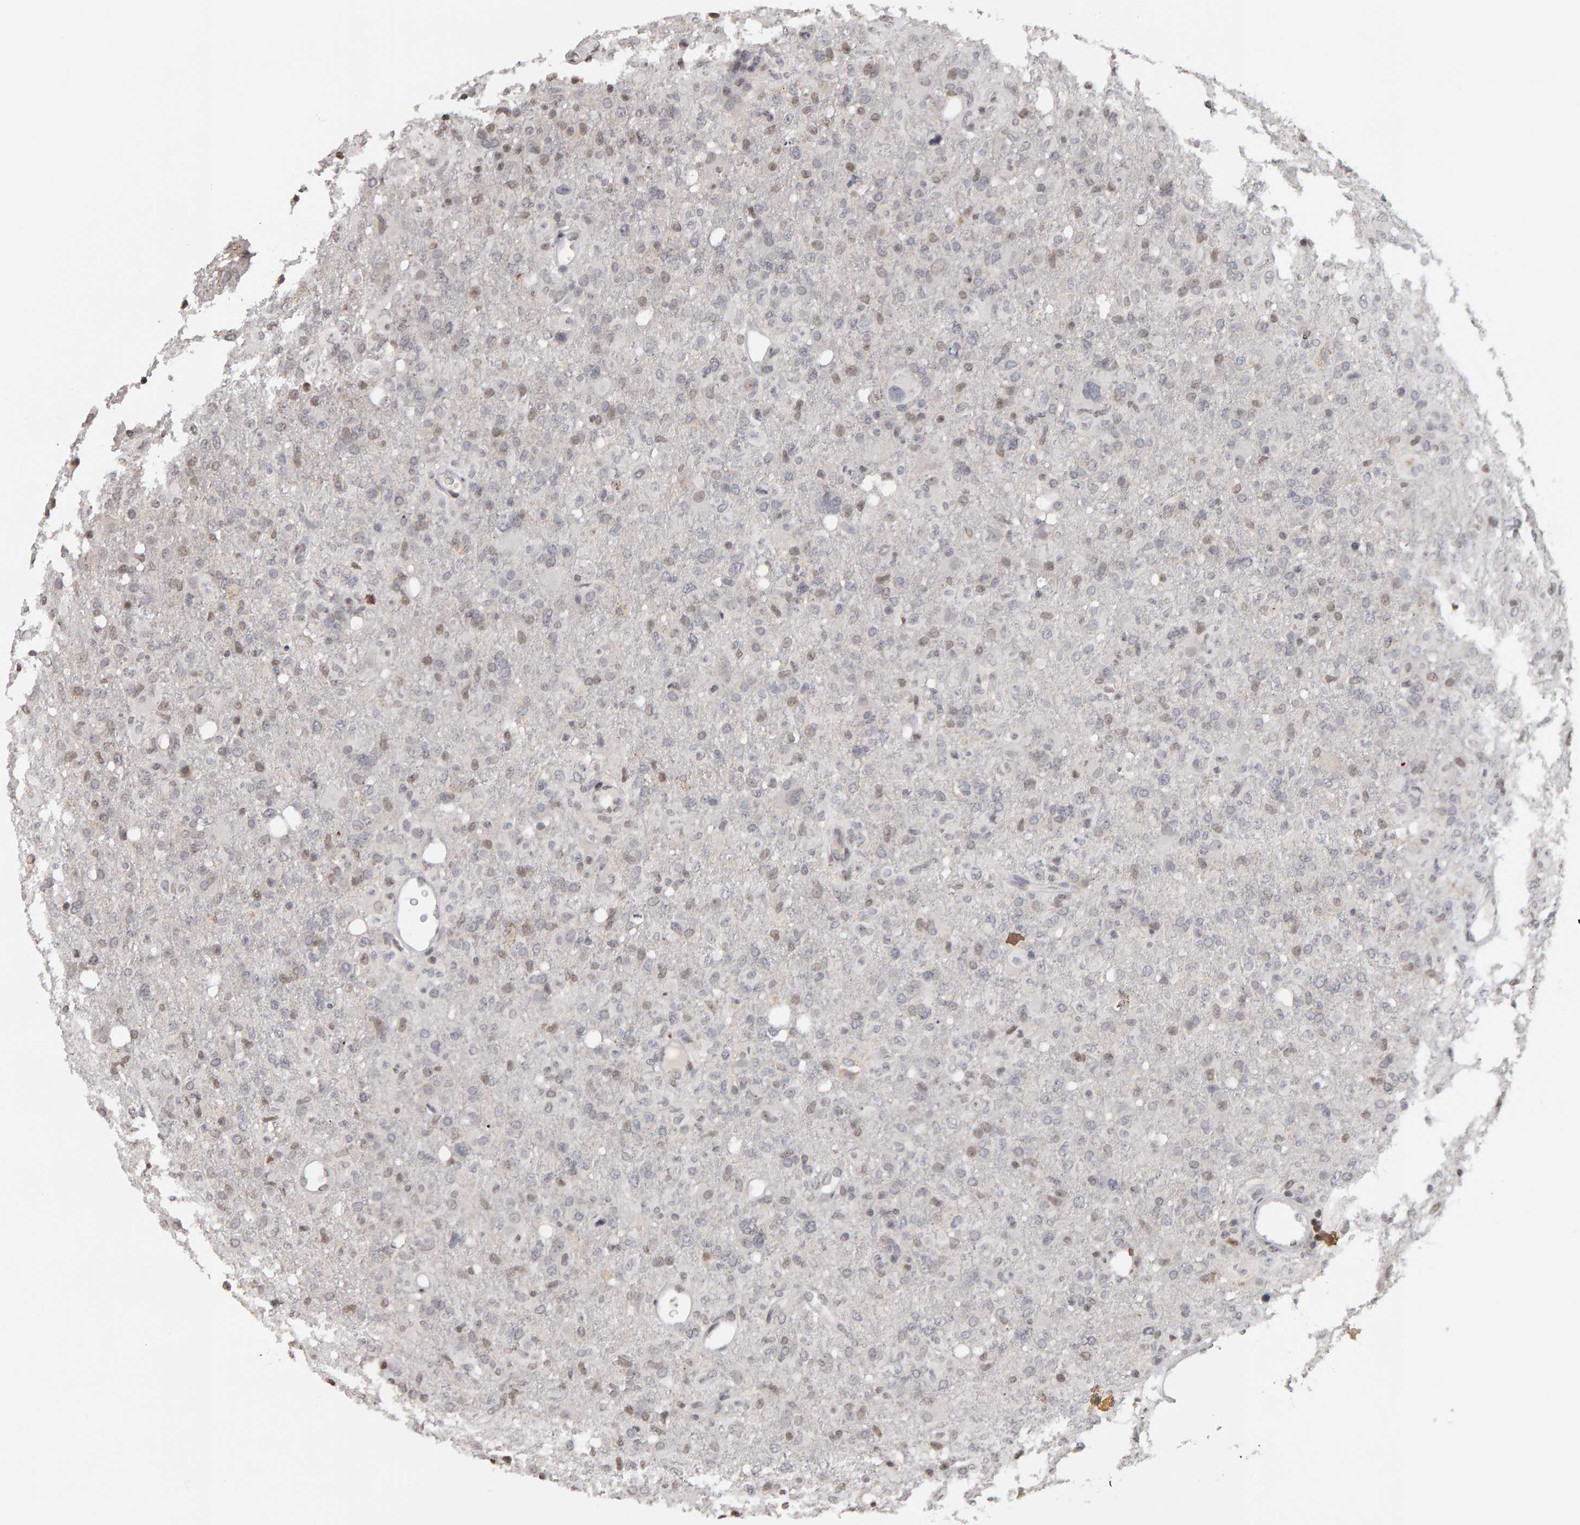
{"staining": {"intensity": "weak", "quantity": "25%-75%", "location": "nuclear"}, "tissue": "glioma", "cell_type": "Tumor cells", "image_type": "cancer", "snomed": [{"axis": "morphology", "description": "Glioma, malignant, High grade"}, {"axis": "topography", "description": "Brain"}], "caption": "Protein expression analysis of glioma demonstrates weak nuclear staining in about 25%-75% of tumor cells.", "gene": "TRAM1", "patient": {"sex": "female", "age": 57}}